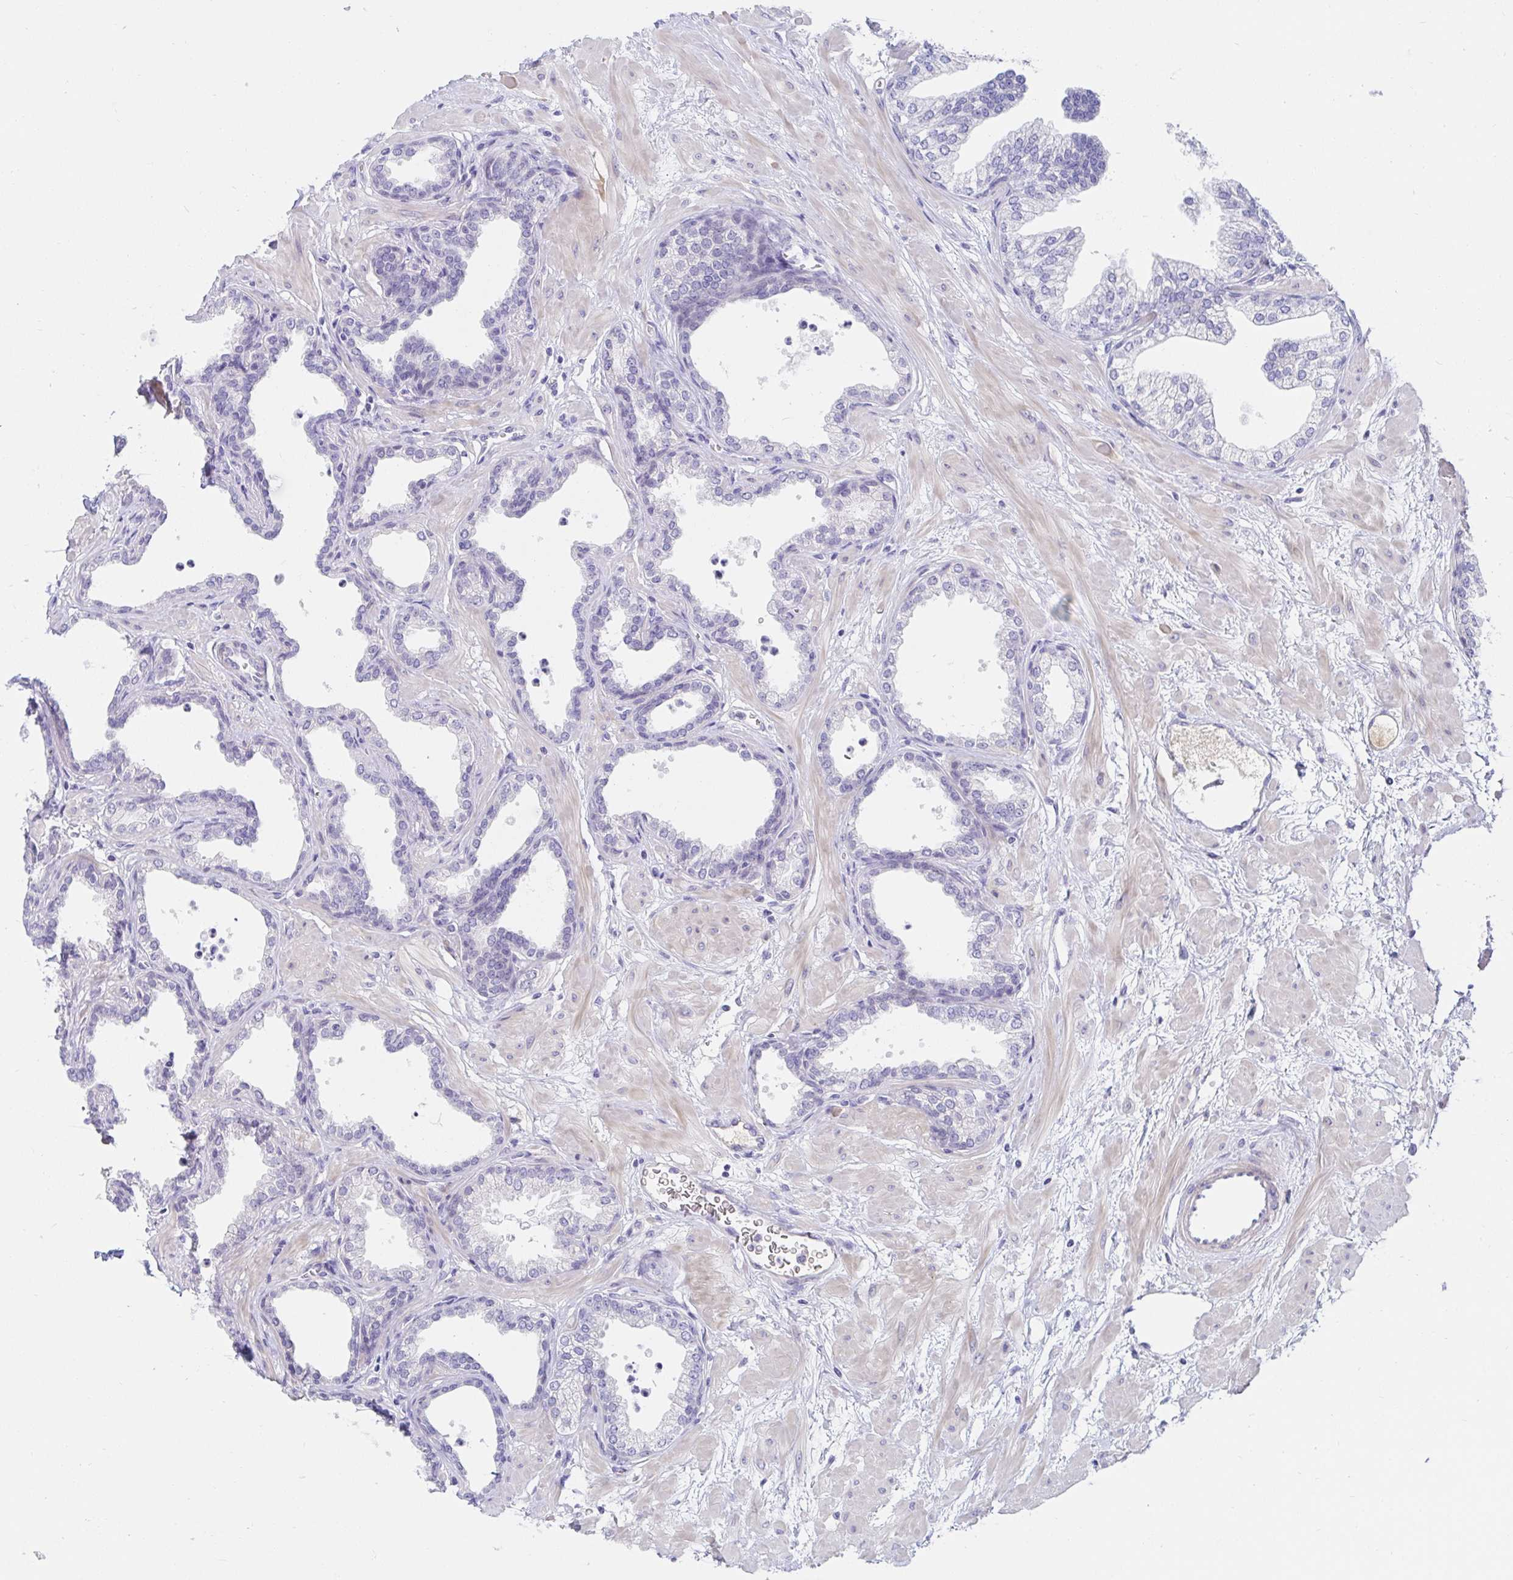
{"staining": {"intensity": "negative", "quantity": "none", "location": "none"}, "tissue": "prostate", "cell_type": "Glandular cells", "image_type": "normal", "snomed": [{"axis": "morphology", "description": "Normal tissue, NOS"}, {"axis": "topography", "description": "Prostate"}], "caption": "Immunohistochemistry (IHC) of normal human prostate displays no expression in glandular cells.", "gene": "C4orf17", "patient": {"sex": "male", "age": 37}}